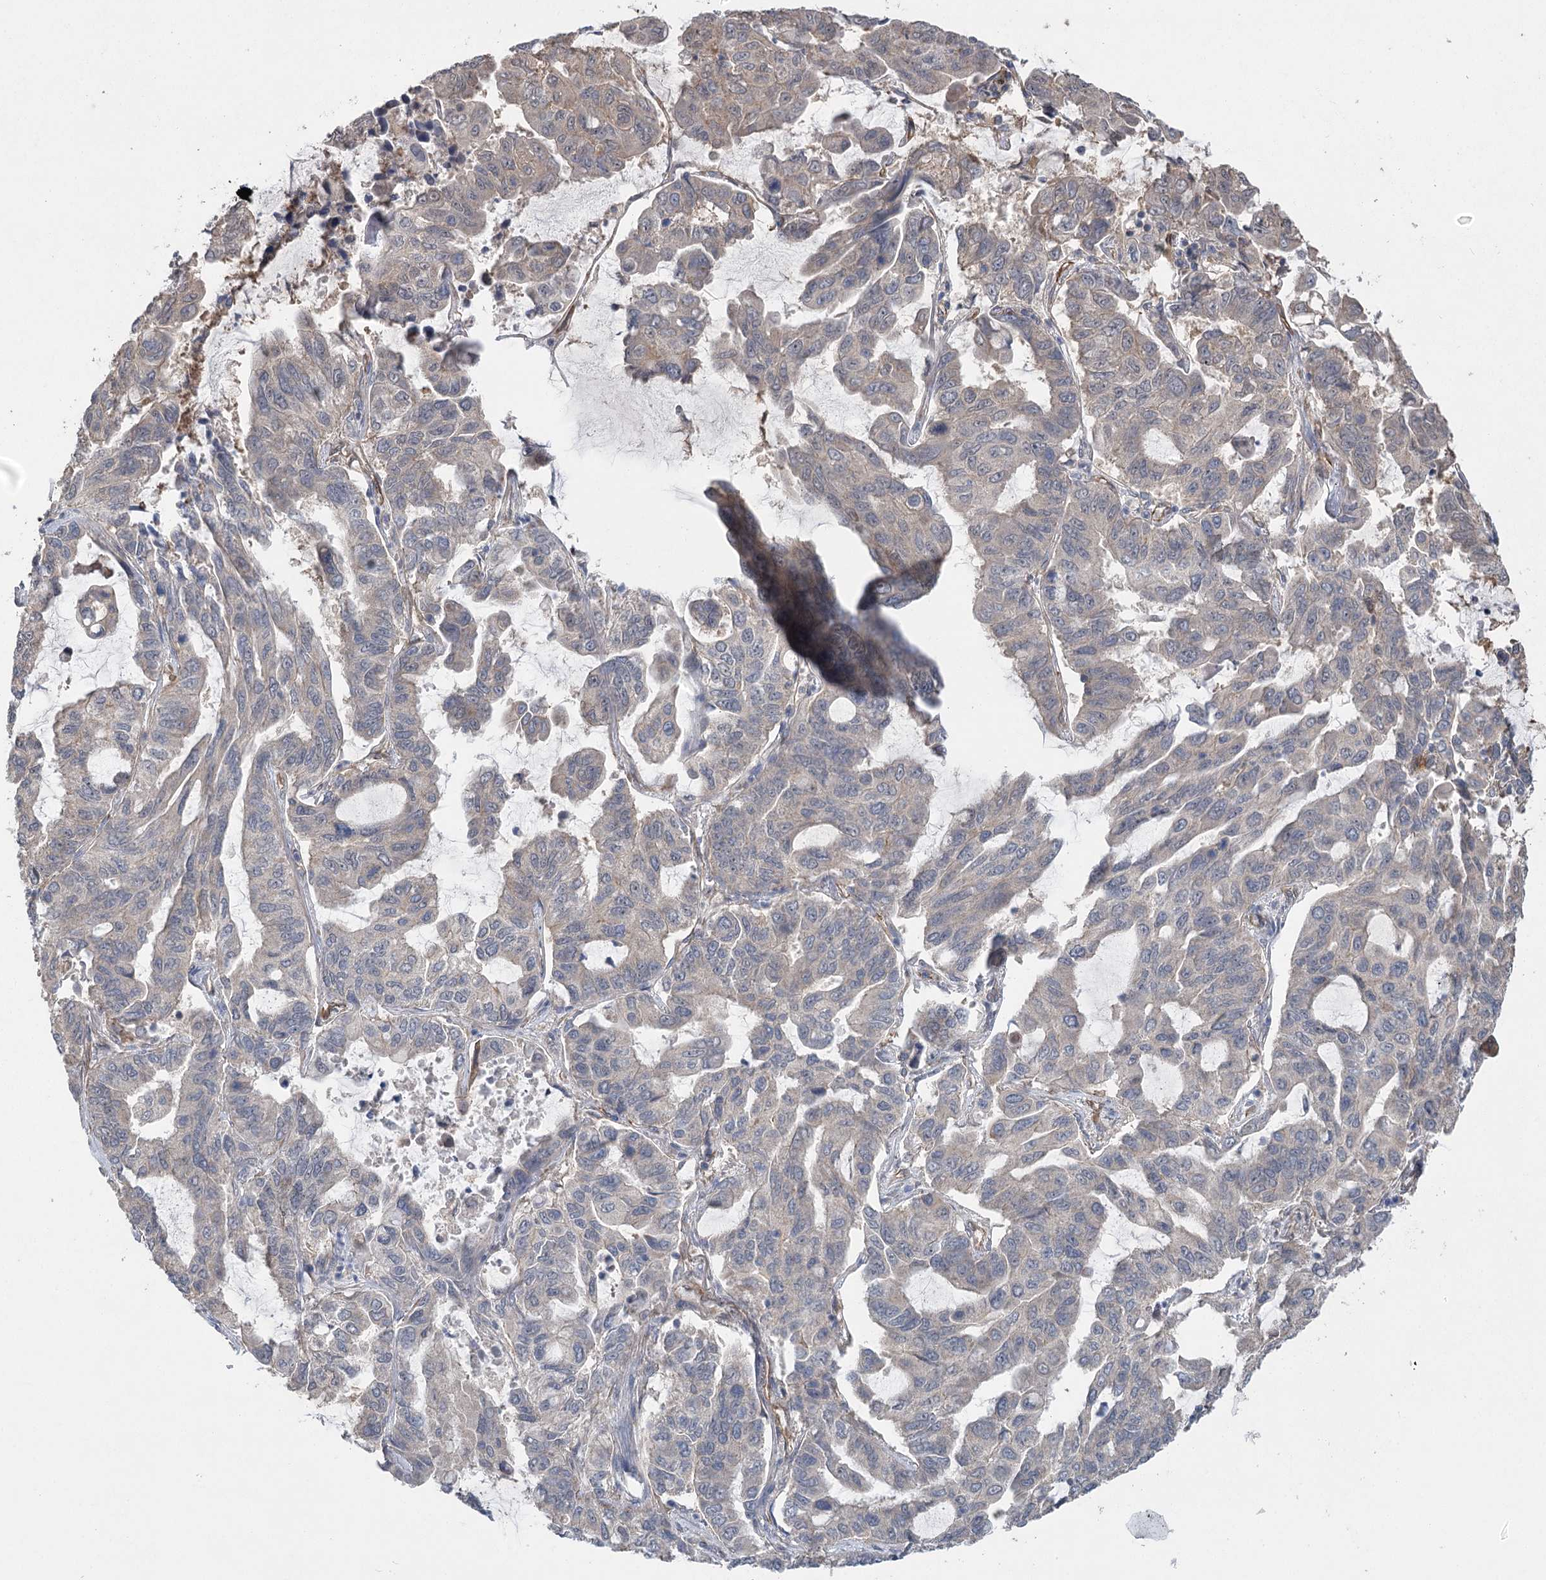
{"staining": {"intensity": "weak", "quantity": "<25%", "location": "cytoplasmic/membranous"}, "tissue": "lung cancer", "cell_type": "Tumor cells", "image_type": "cancer", "snomed": [{"axis": "morphology", "description": "Adenocarcinoma, NOS"}, {"axis": "topography", "description": "Lung"}], "caption": "Tumor cells are negative for brown protein staining in lung adenocarcinoma.", "gene": "RWDD4", "patient": {"sex": "male", "age": 64}}